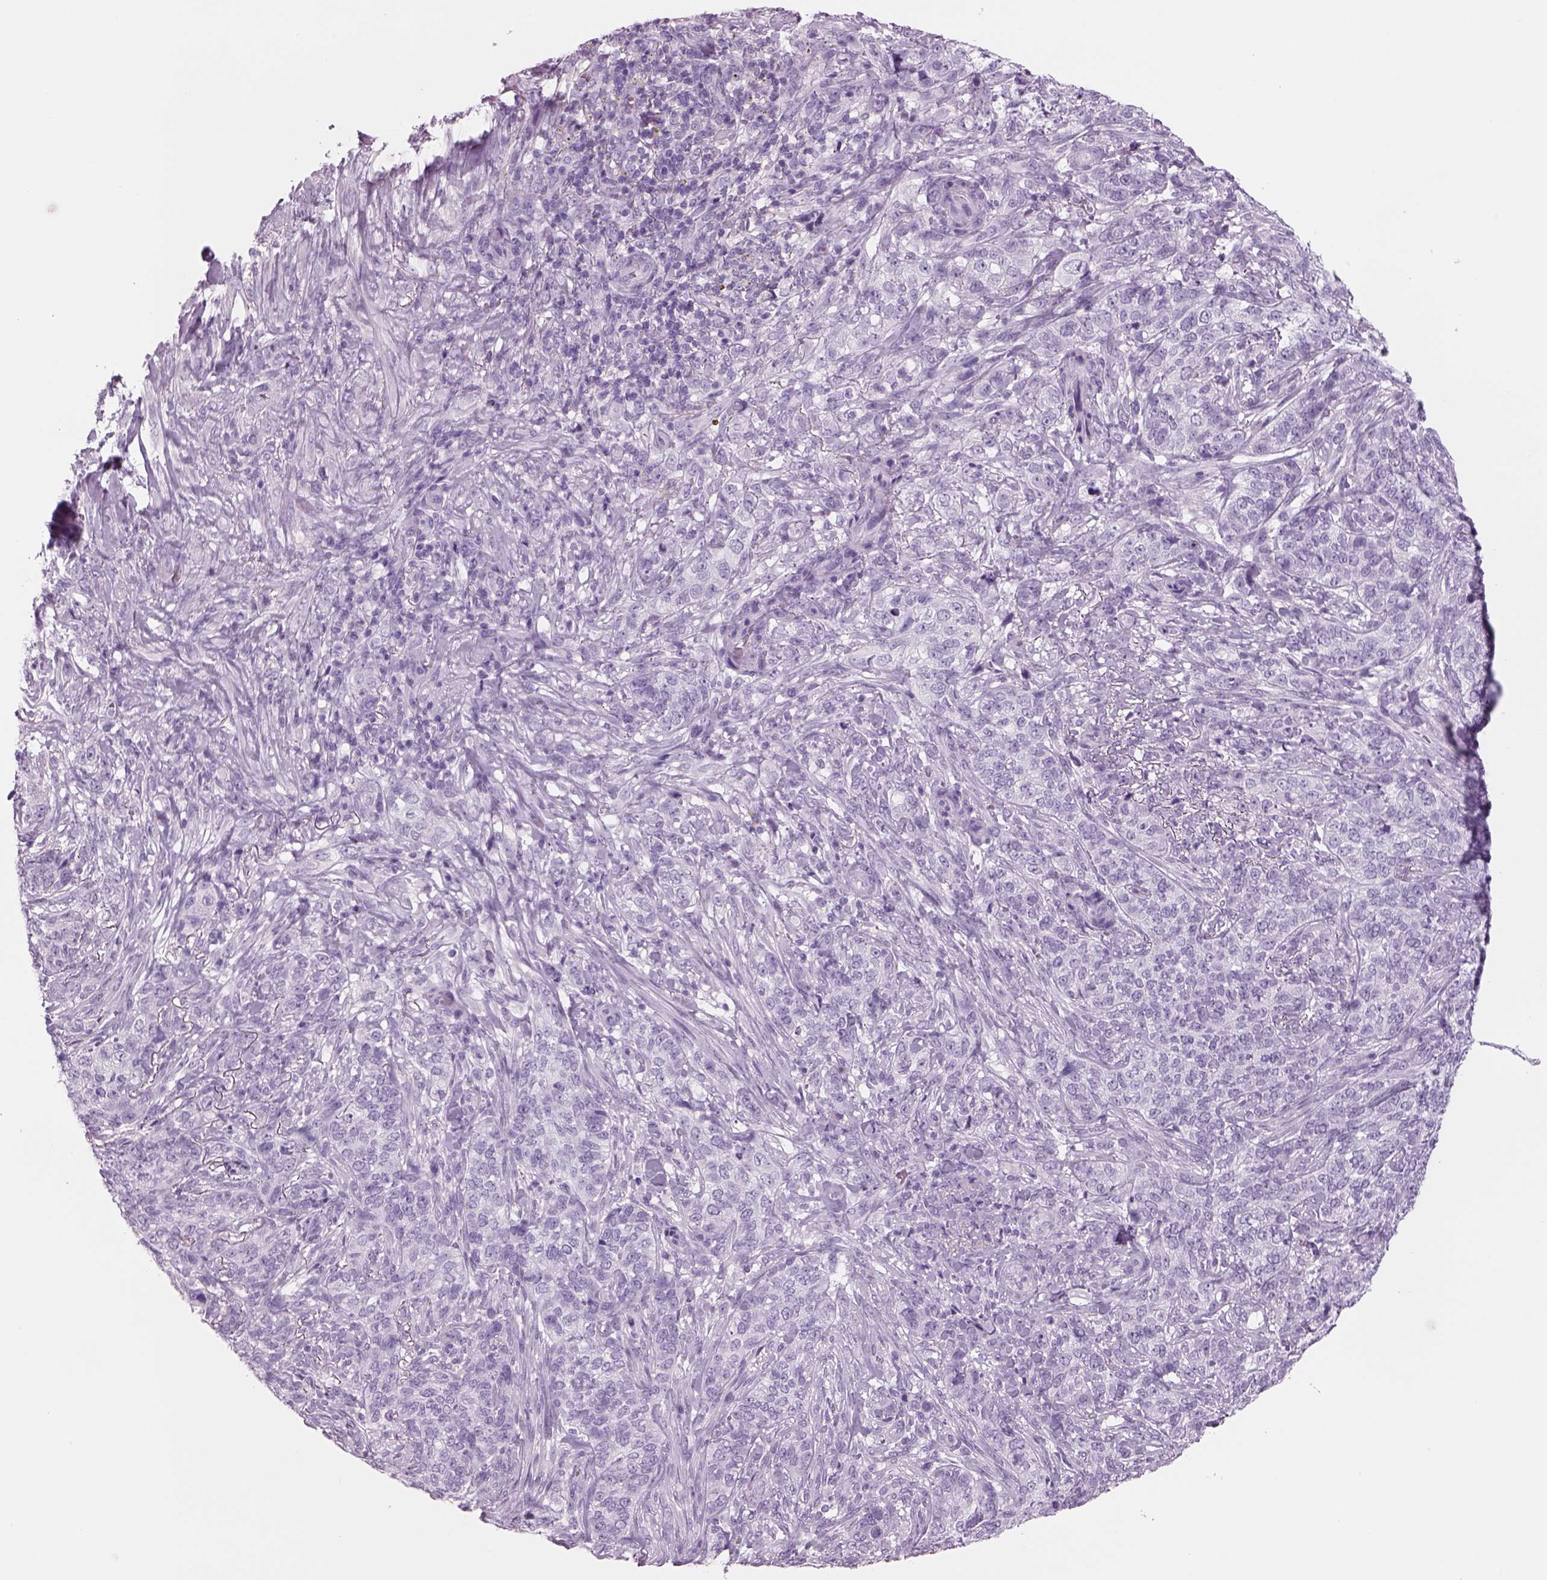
{"staining": {"intensity": "negative", "quantity": "none", "location": "none"}, "tissue": "skin cancer", "cell_type": "Tumor cells", "image_type": "cancer", "snomed": [{"axis": "morphology", "description": "Basal cell carcinoma"}, {"axis": "topography", "description": "Skin"}], "caption": "Immunohistochemistry of skin cancer (basal cell carcinoma) displays no positivity in tumor cells. (DAB (3,3'-diaminobenzidine) immunohistochemistry (IHC) visualized using brightfield microscopy, high magnification).", "gene": "RHO", "patient": {"sex": "female", "age": 69}}